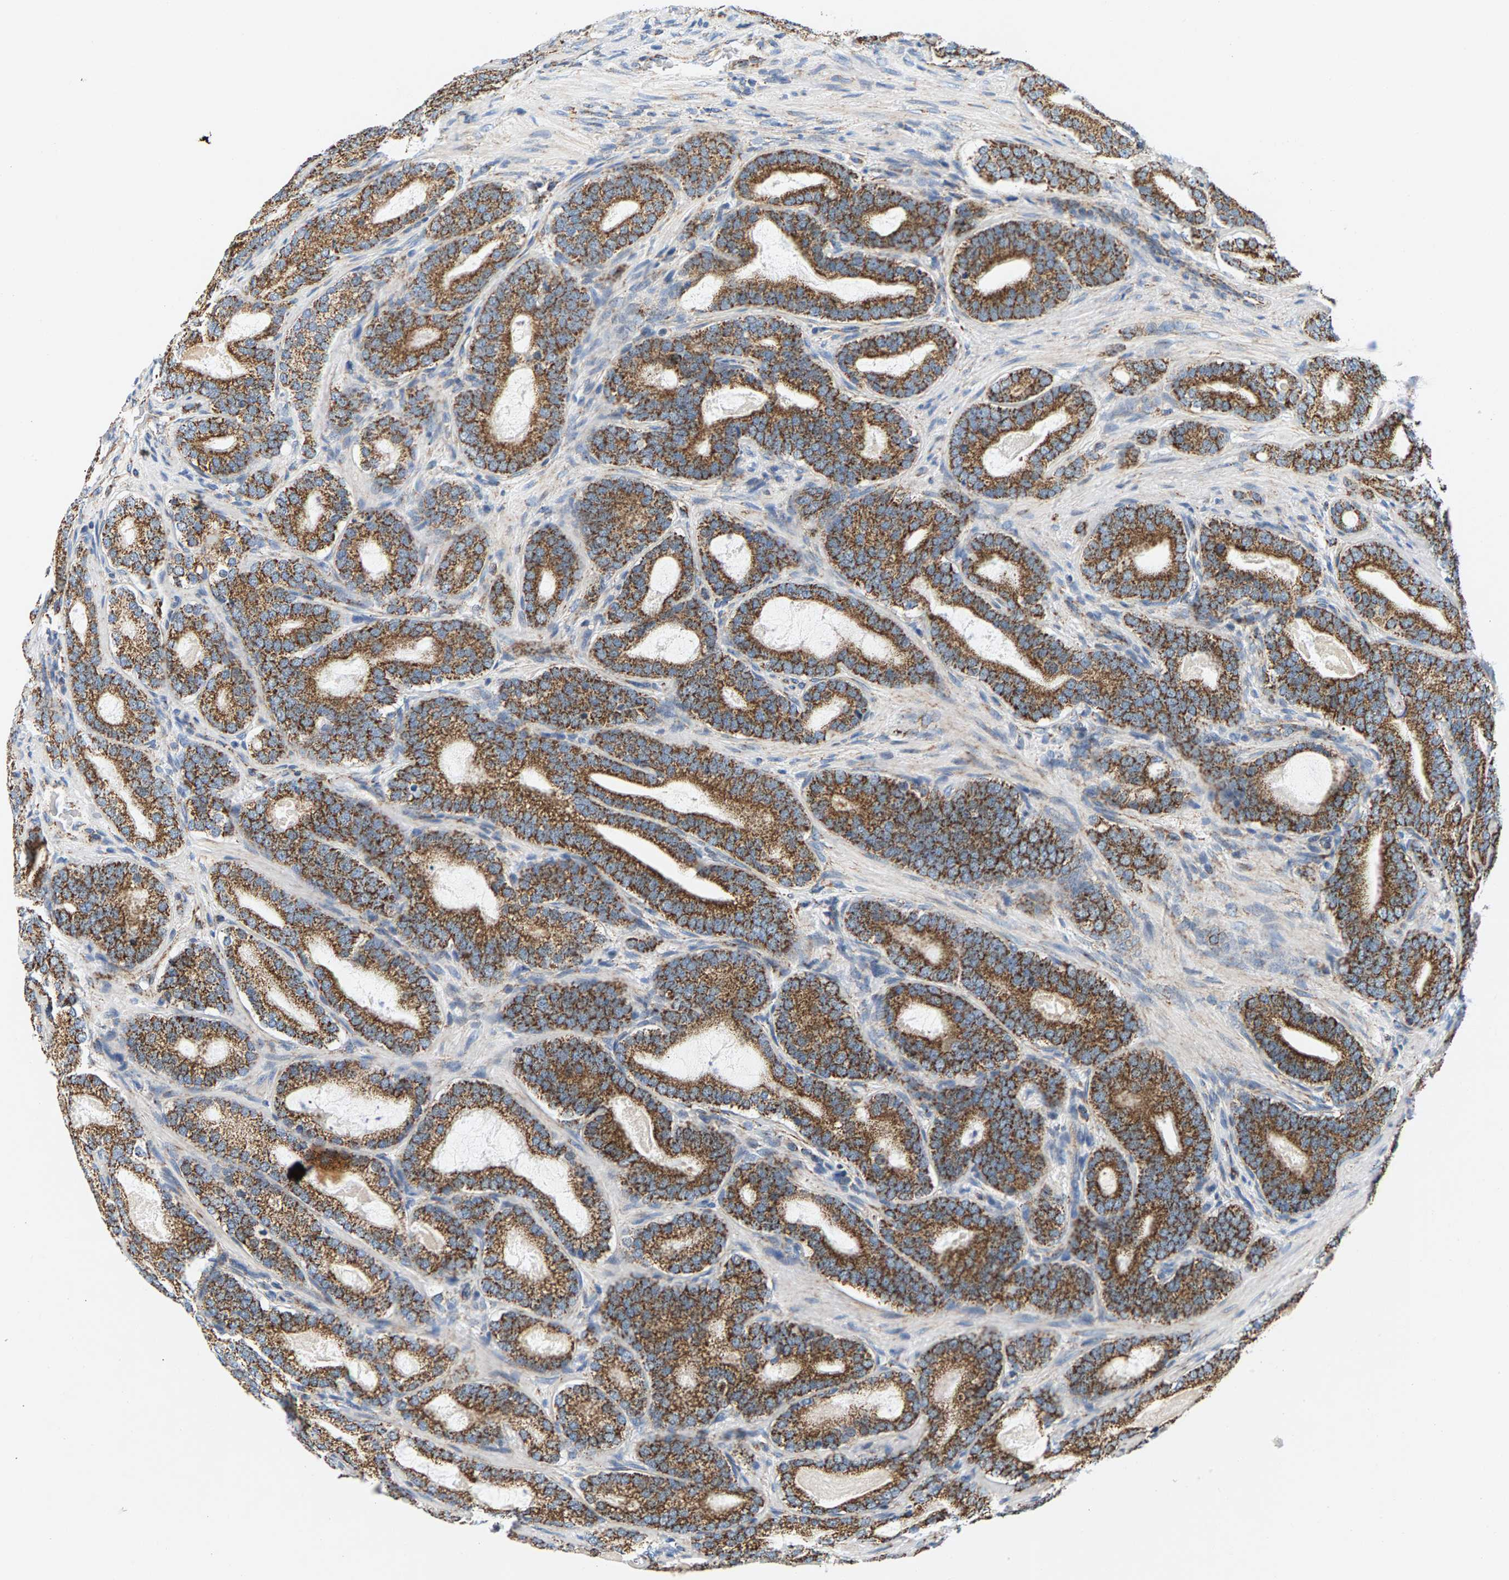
{"staining": {"intensity": "moderate", "quantity": ">75%", "location": "cytoplasmic/membranous"}, "tissue": "prostate cancer", "cell_type": "Tumor cells", "image_type": "cancer", "snomed": [{"axis": "morphology", "description": "Adenocarcinoma, High grade"}, {"axis": "topography", "description": "Prostate"}], "caption": "A high-resolution image shows immunohistochemistry (IHC) staining of adenocarcinoma (high-grade) (prostate), which reveals moderate cytoplasmic/membranous staining in approximately >75% of tumor cells.", "gene": "PDE1A", "patient": {"sex": "male", "age": 60}}